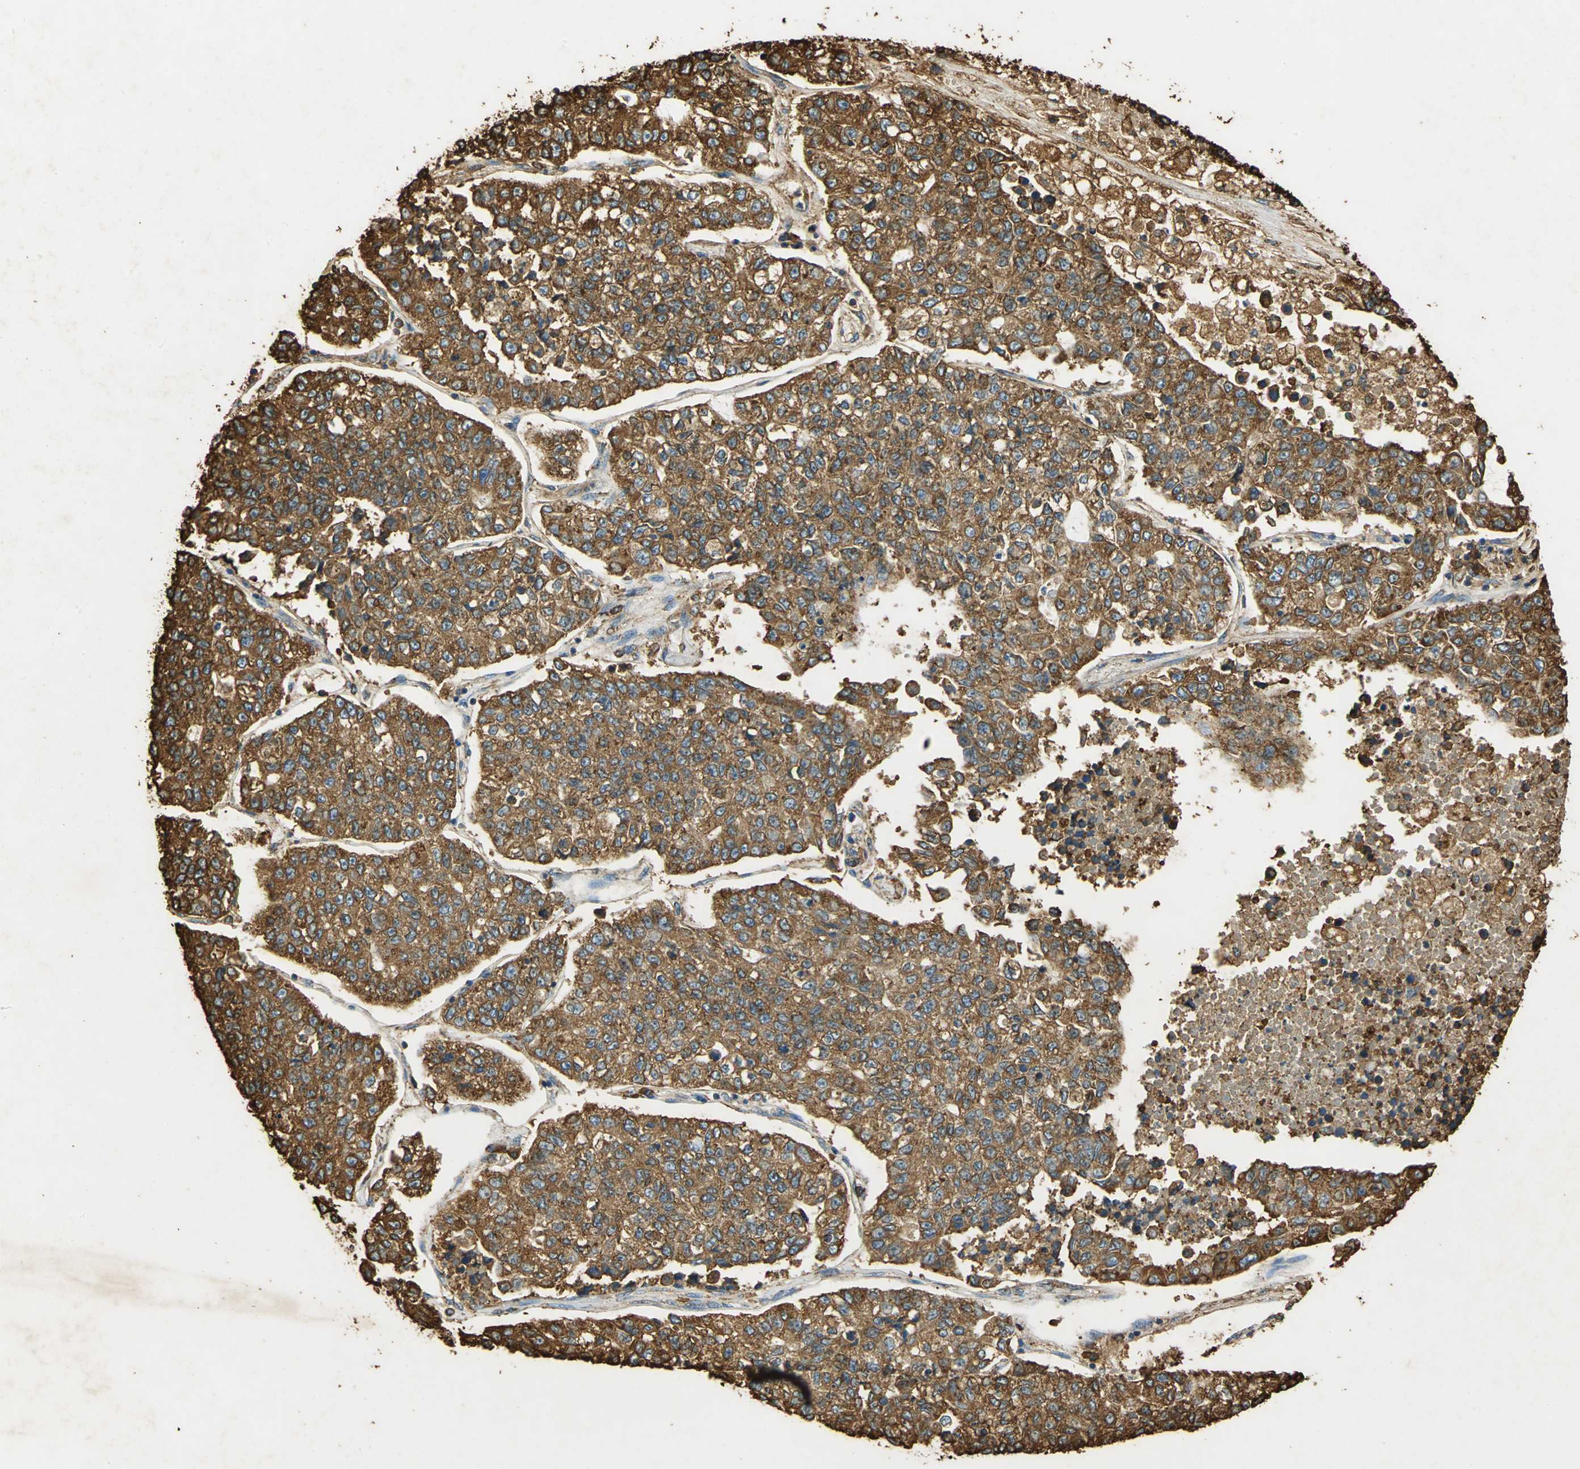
{"staining": {"intensity": "strong", "quantity": ">75%", "location": "cytoplasmic/membranous"}, "tissue": "lung cancer", "cell_type": "Tumor cells", "image_type": "cancer", "snomed": [{"axis": "morphology", "description": "Adenocarcinoma, NOS"}, {"axis": "topography", "description": "Lung"}], "caption": "There is high levels of strong cytoplasmic/membranous positivity in tumor cells of adenocarcinoma (lung), as demonstrated by immunohistochemical staining (brown color).", "gene": "HSP90B1", "patient": {"sex": "male", "age": 49}}